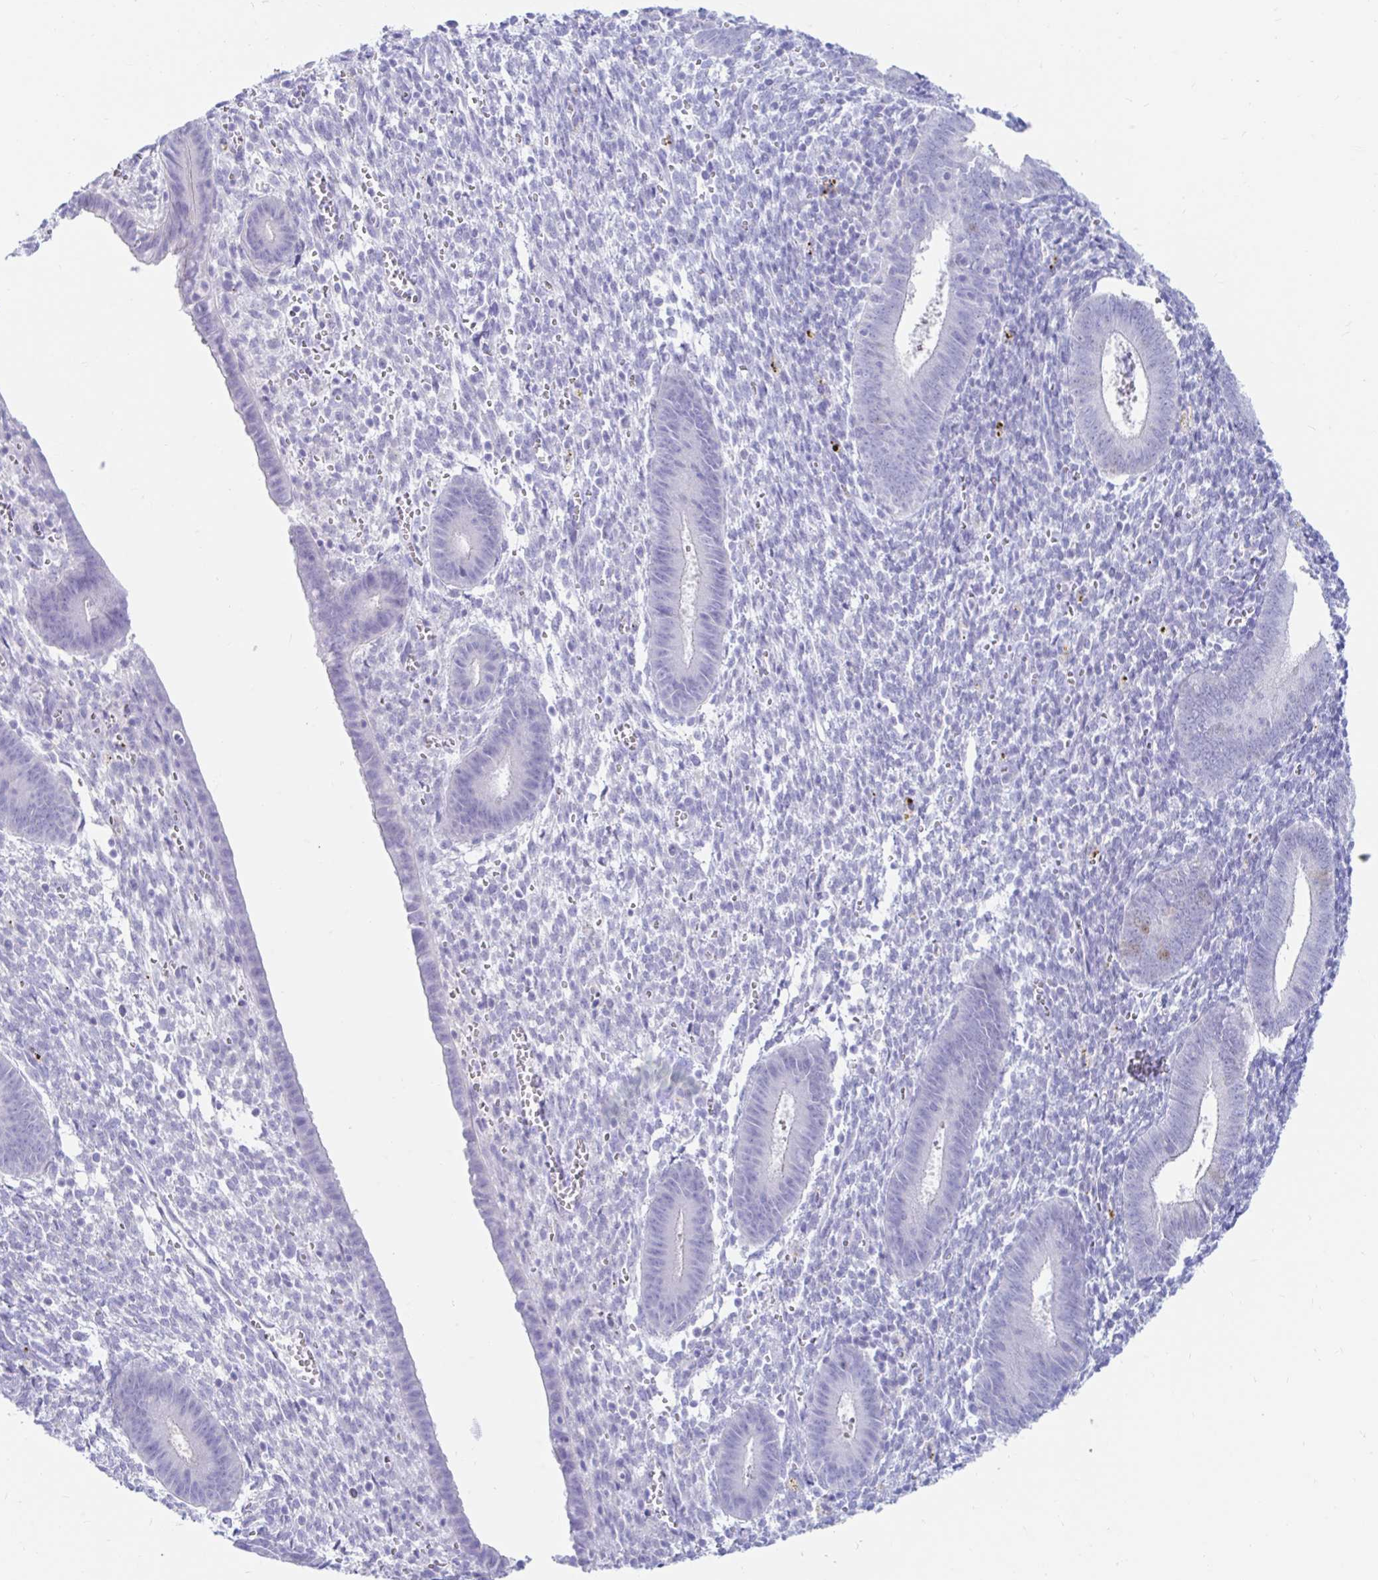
{"staining": {"intensity": "negative", "quantity": "none", "location": "none"}, "tissue": "endometrium", "cell_type": "Cells in endometrial stroma", "image_type": "normal", "snomed": [{"axis": "morphology", "description": "Normal tissue, NOS"}, {"axis": "topography", "description": "Endometrium"}], "caption": "There is no significant expression in cells in endometrial stroma of endometrium. (Brightfield microscopy of DAB IHC at high magnification).", "gene": "PPP1R1B", "patient": {"sex": "female", "age": 25}}